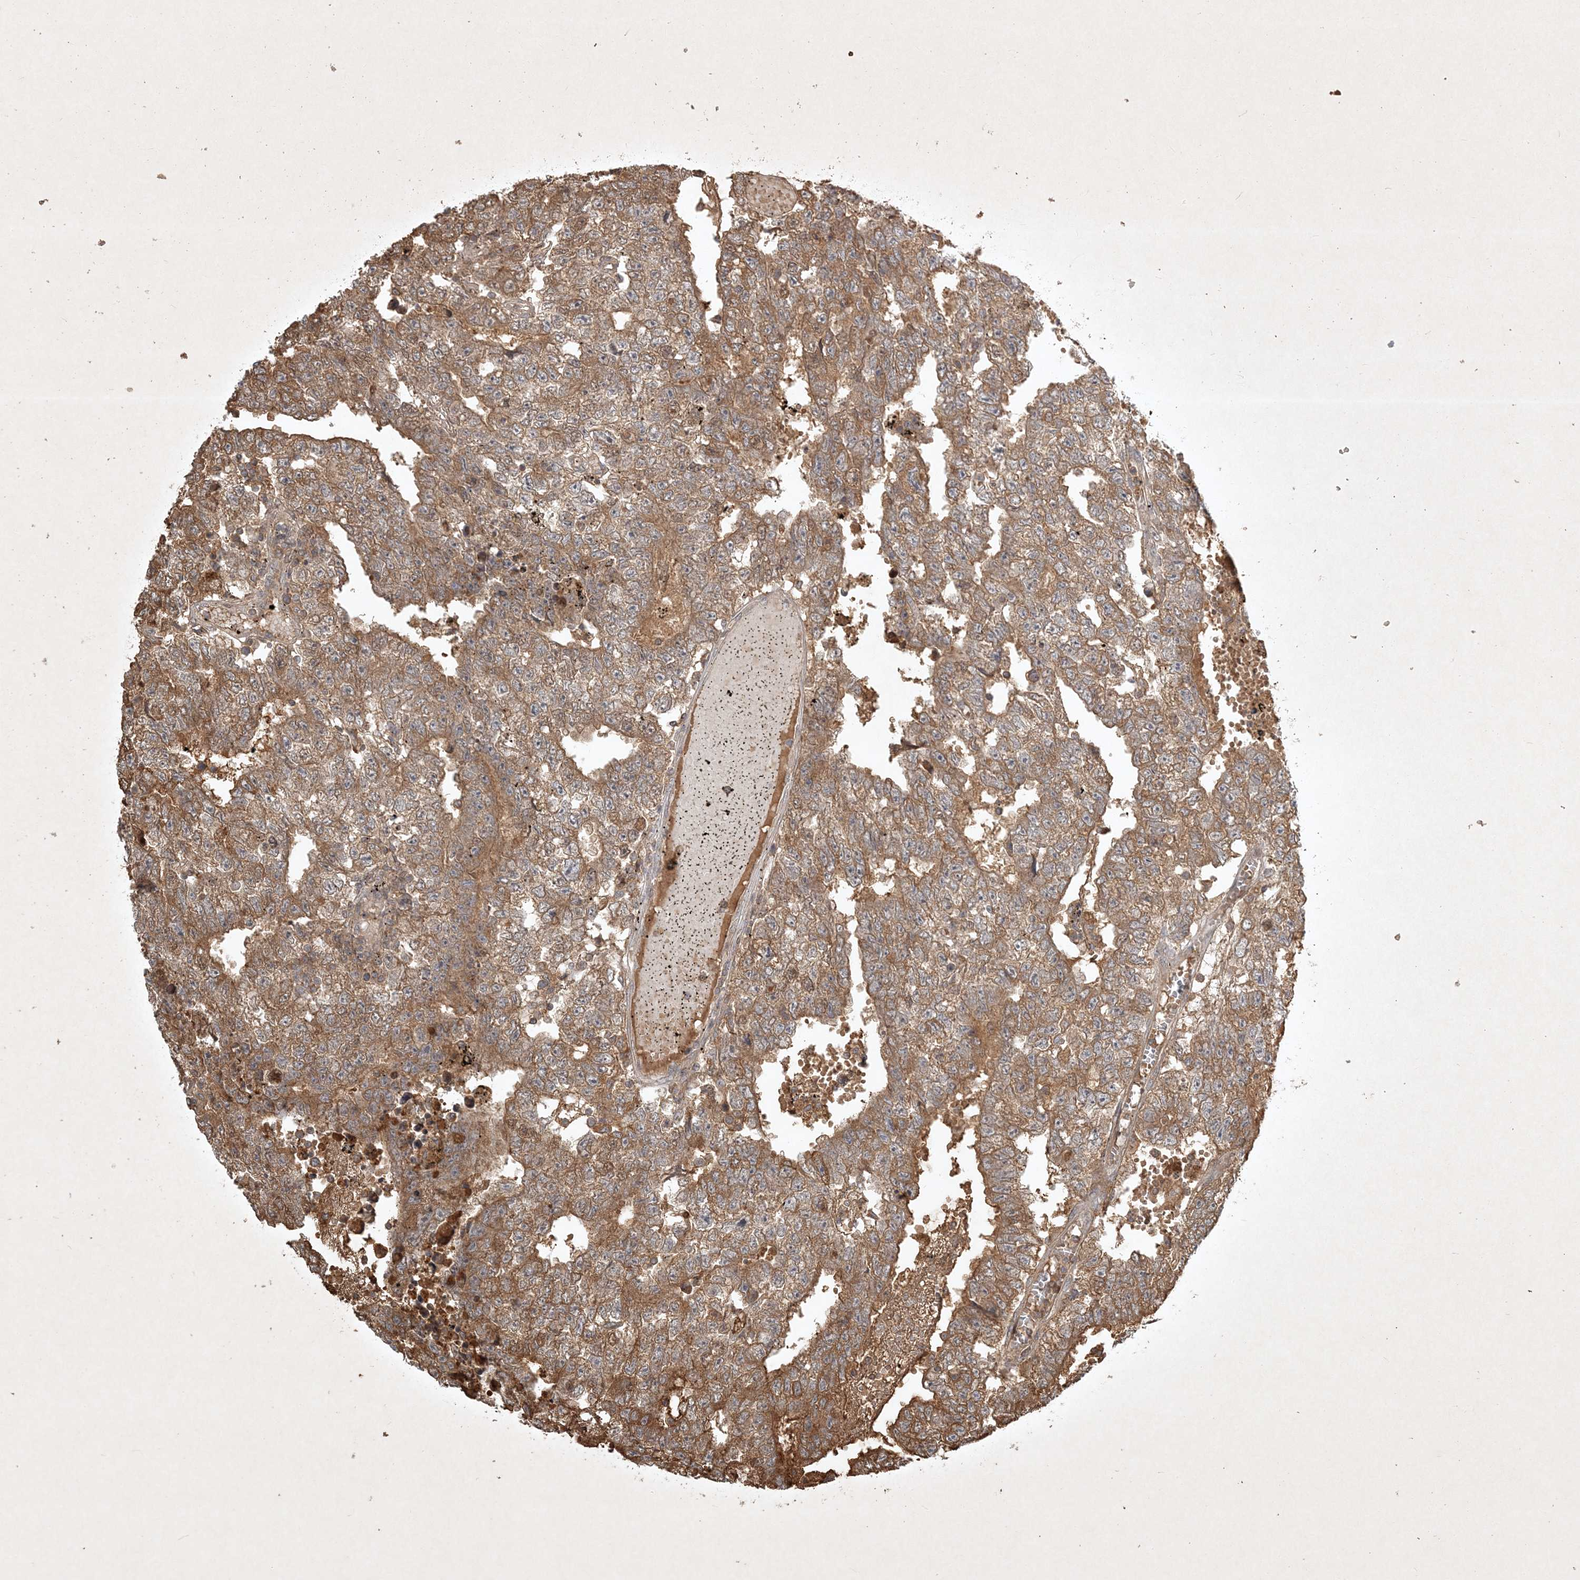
{"staining": {"intensity": "moderate", "quantity": ">75%", "location": "cytoplasmic/membranous"}, "tissue": "testis cancer", "cell_type": "Tumor cells", "image_type": "cancer", "snomed": [{"axis": "morphology", "description": "Carcinoma, Embryonal, NOS"}, {"axis": "topography", "description": "Testis"}], "caption": "DAB (3,3'-diaminobenzidine) immunohistochemical staining of testis cancer (embryonal carcinoma) reveals moderate cytoplasmic/membranous protein staining in approximately >75% of tumor cells.", "gene": "TNFAIP6", "patient": {"sex": "male", "age": 25}}